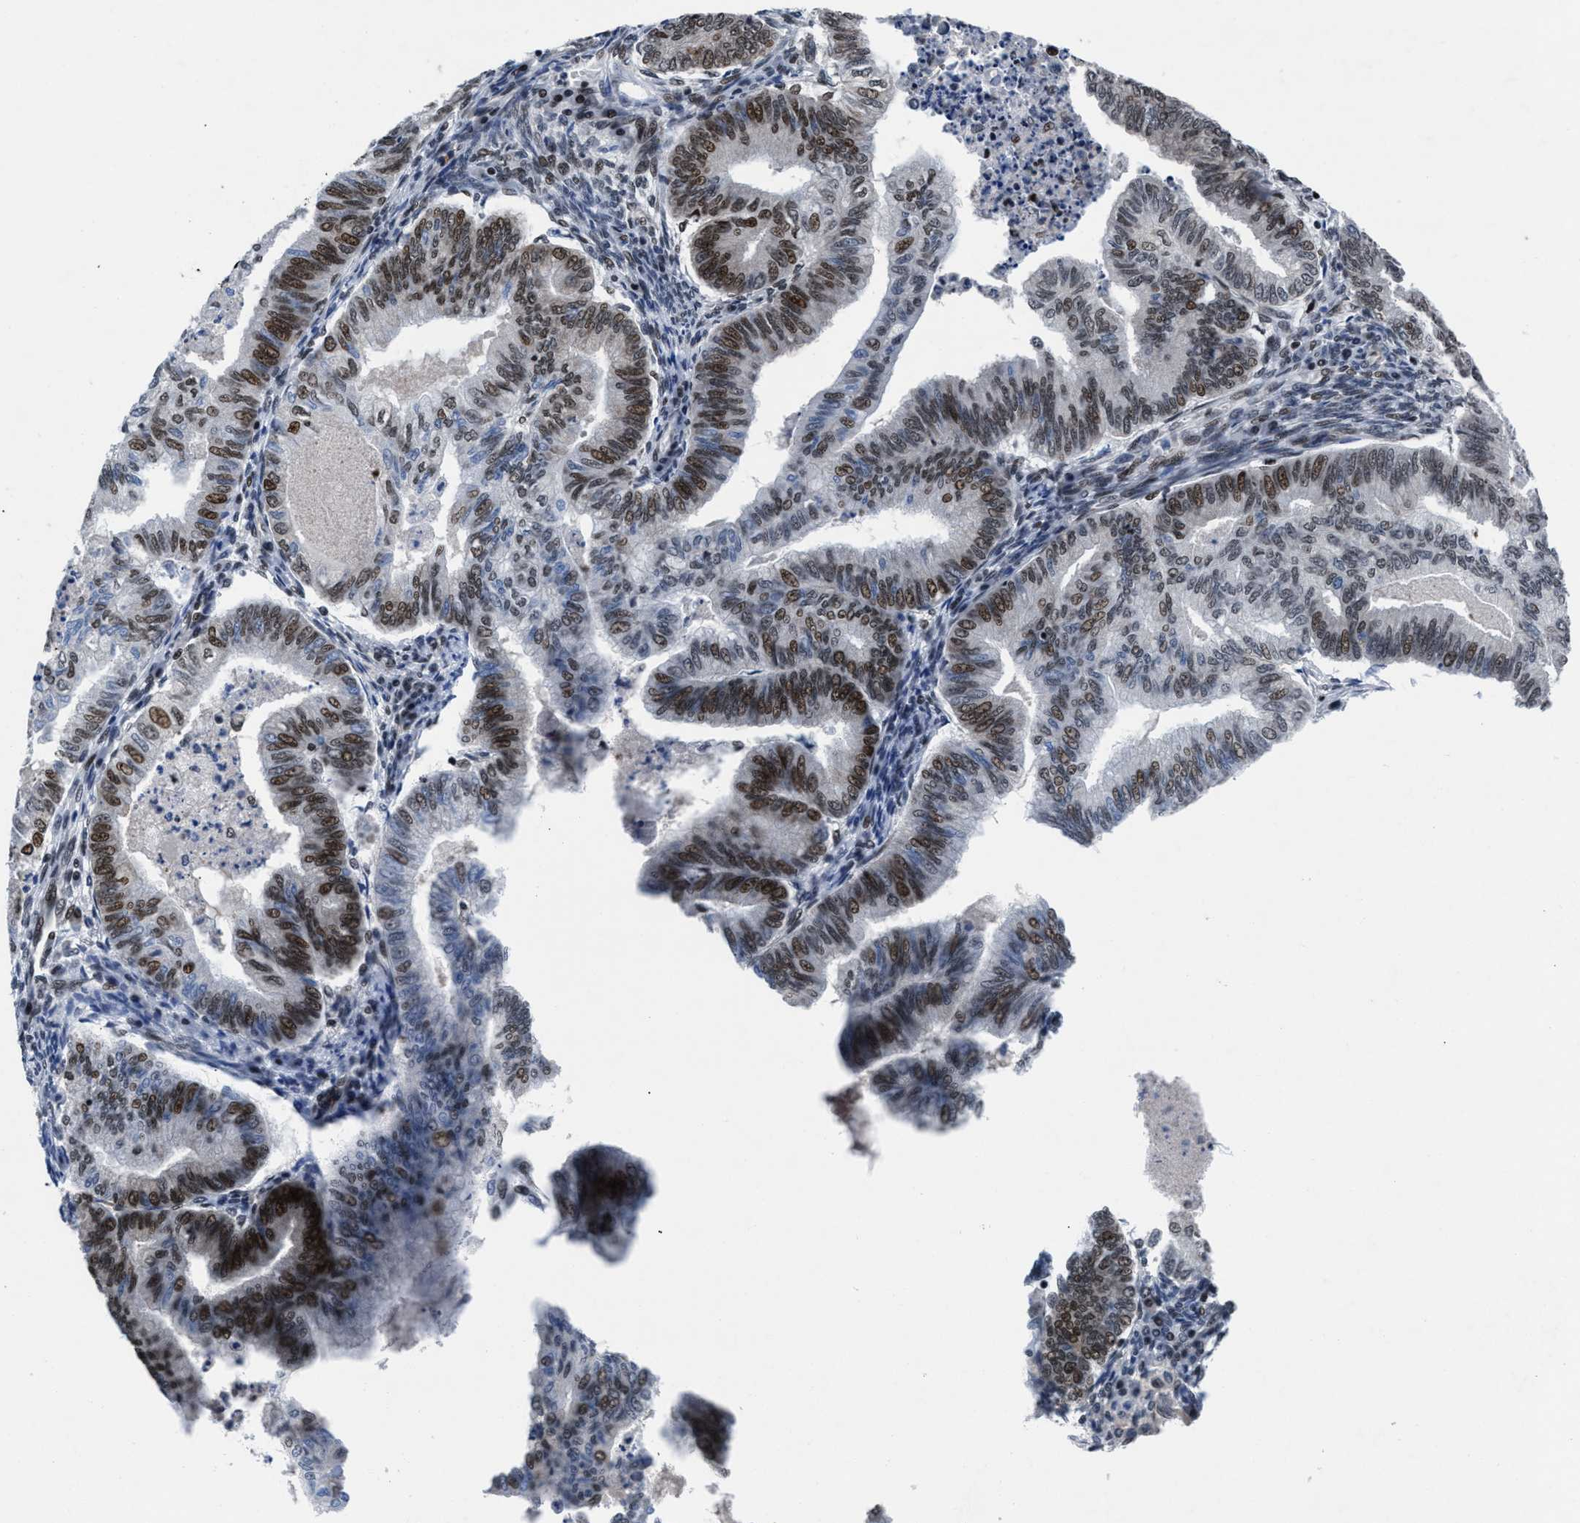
{"staining": {"intensity": "moderate", "quantity": ">75%", "location": "nuclear"}, "tissue": "endometrial cancer", "cell_type": "Tumor cells", "image_type": "cancer", "snomed": [{"axis": "morphology", "description": "Polyp, NOS"}, {"axis": "morphology", "description": "Adenocarcinoma, NOS"}, {"axis": "morphology", "description": "Adenoma, NOS"}, {"axis": "topography", "description": "Endometrium"}], "caption": "An immunohistochemistry histopathology image of neoplastic tissue is shown. Protein staining in brown labels moderate nuclear positivity in endometrial cancer within tumor cells.", "gene": "WDR81", "patient": {"sex": "female", "age": 79}}